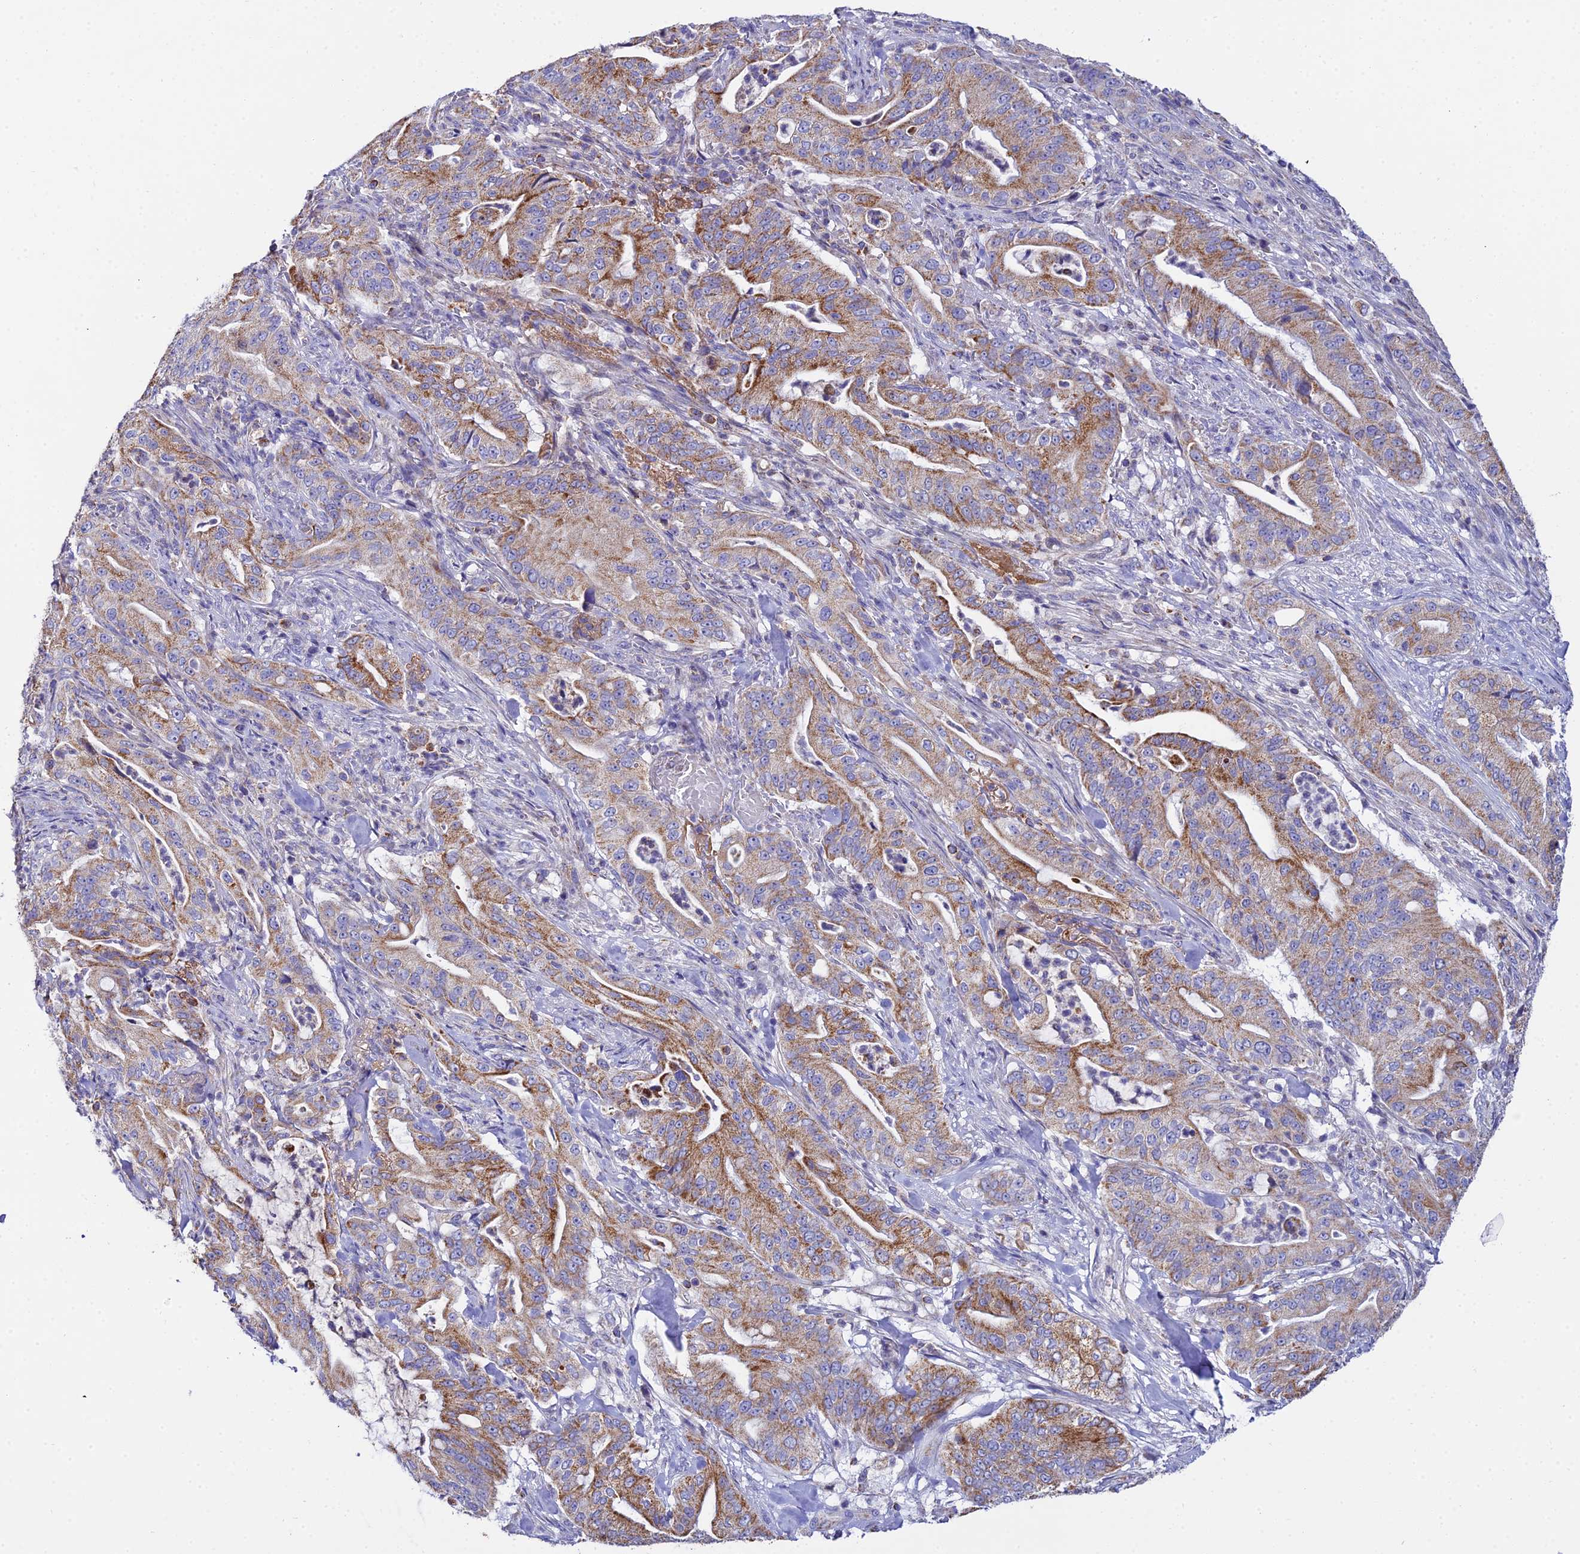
{"staining": {"intensity": "moderate", "quantity": ">75%", "location": "cytoplasmic/membranous"}, "tissue": "pancreatic cancer", "cell_type": "Tumor cells", "image_type": "cancer", "snomed": [{"axis": "morphology", "description": "Adenocarcinoma, NOS"}, {"axis": "topography", "description": "Pancreas"}], "caption": "Approximately >75% of tumor cells in human pancreatic cancer (adenocarcinoma) reveal moderate cytoplasmic/membranous protein positivity as visualized by brown immunohistochemical staining.", "gene": "NIPSNAP3A", "patient": {"sex": "male", "age": 71}}